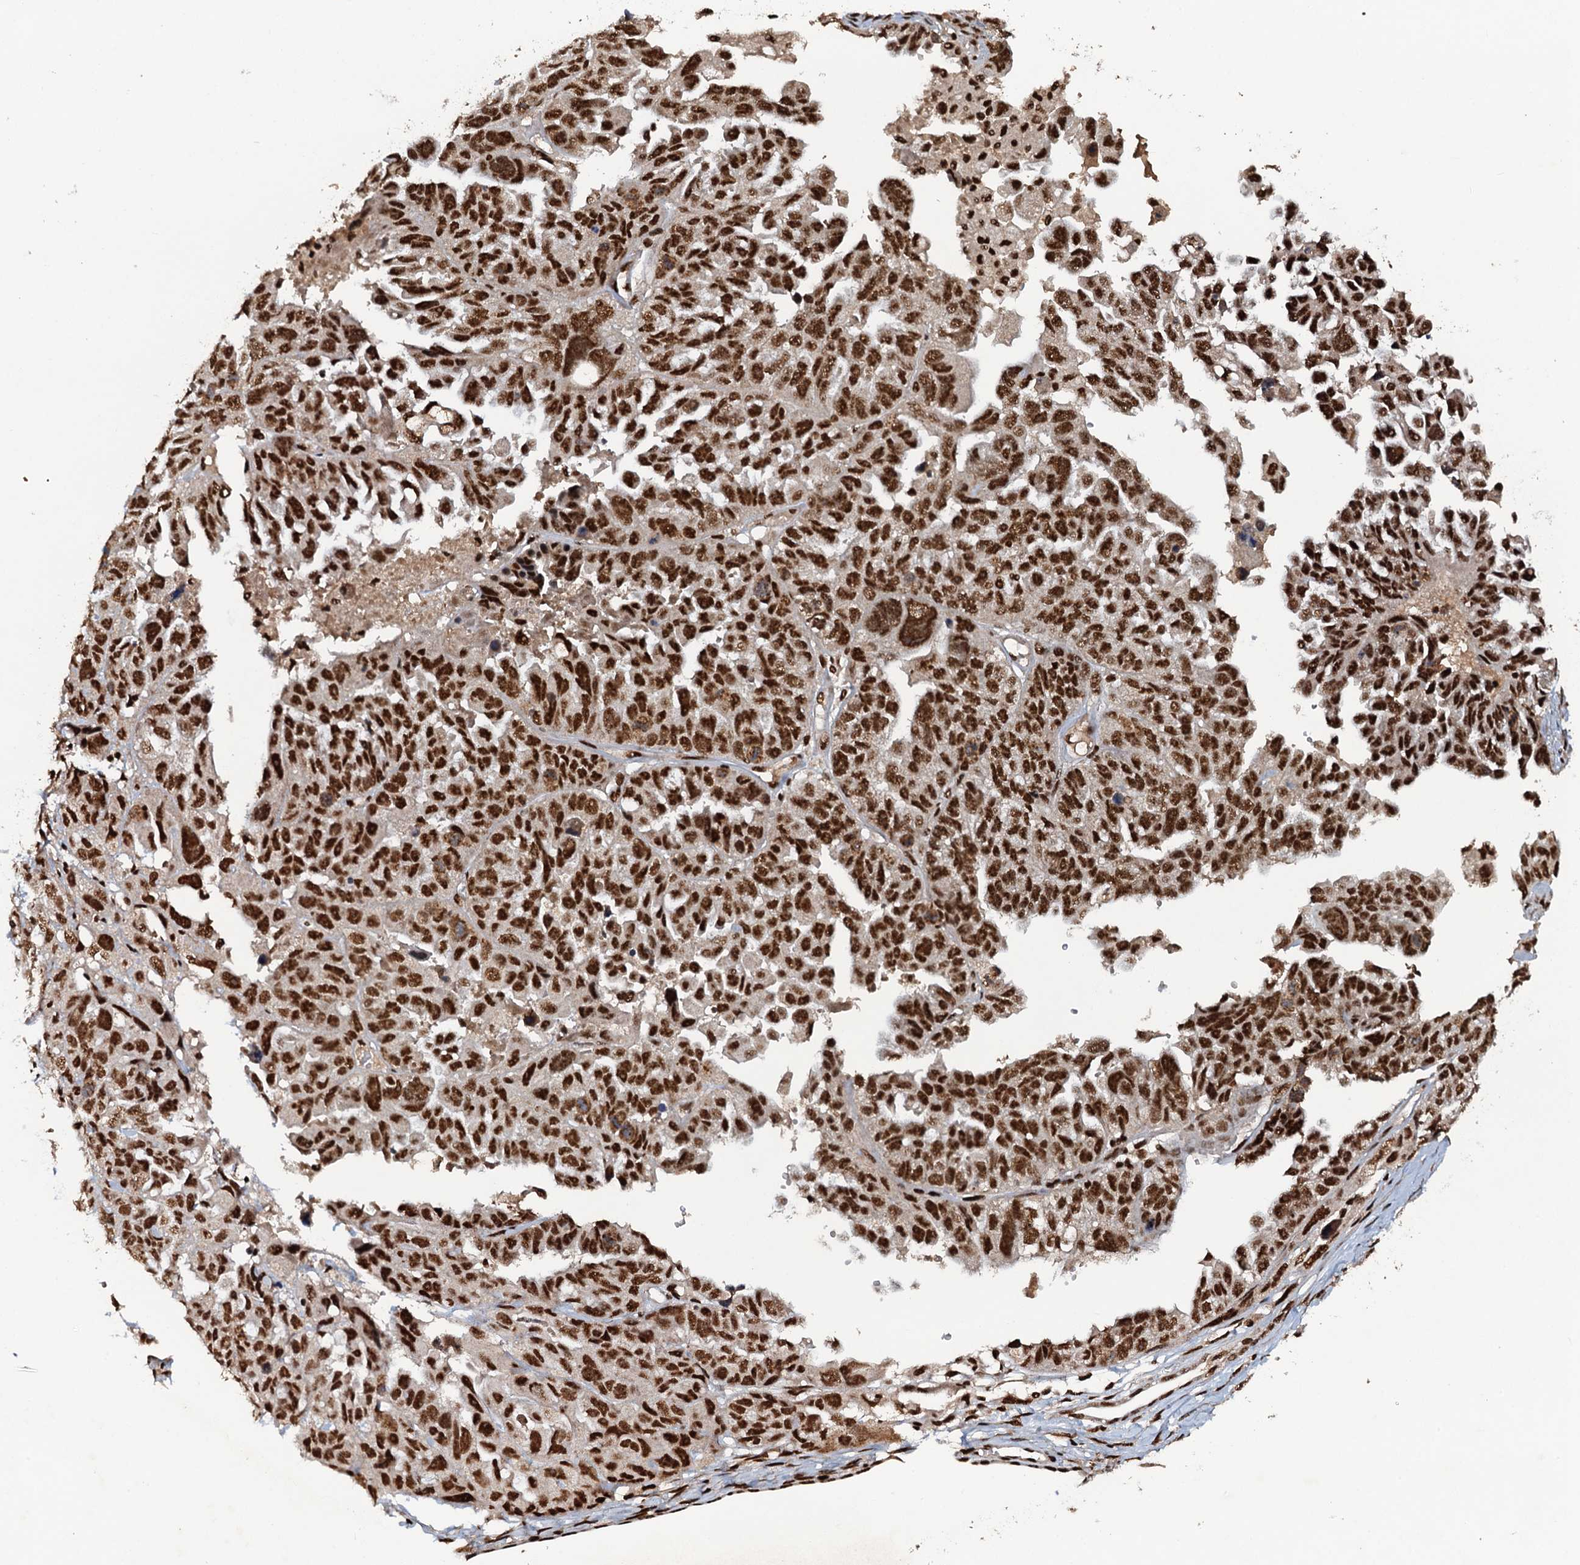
{"staining": {"intensity": "moderate", "quantity": ">75%", "location": "nuclear"}, "tissue": "ovarian cancer", "cell_type": "Tumor cells", "image_type": "cancer", "snomed": [{"axis": "morphology", "description": "Cystadenocarcinoma, serous, NOS"}, {"axis": "topography", "description": "Ovary"}], "caption": "Immunohistochemistry (IHC) of serous cystadenocarcinoma (ovarian) exhibits medium levels of moderate nuclear expression in approximately >75% of tumor cells.", "gene": "ZC3H18", "patient": {"sex": "female", "age": 79}}